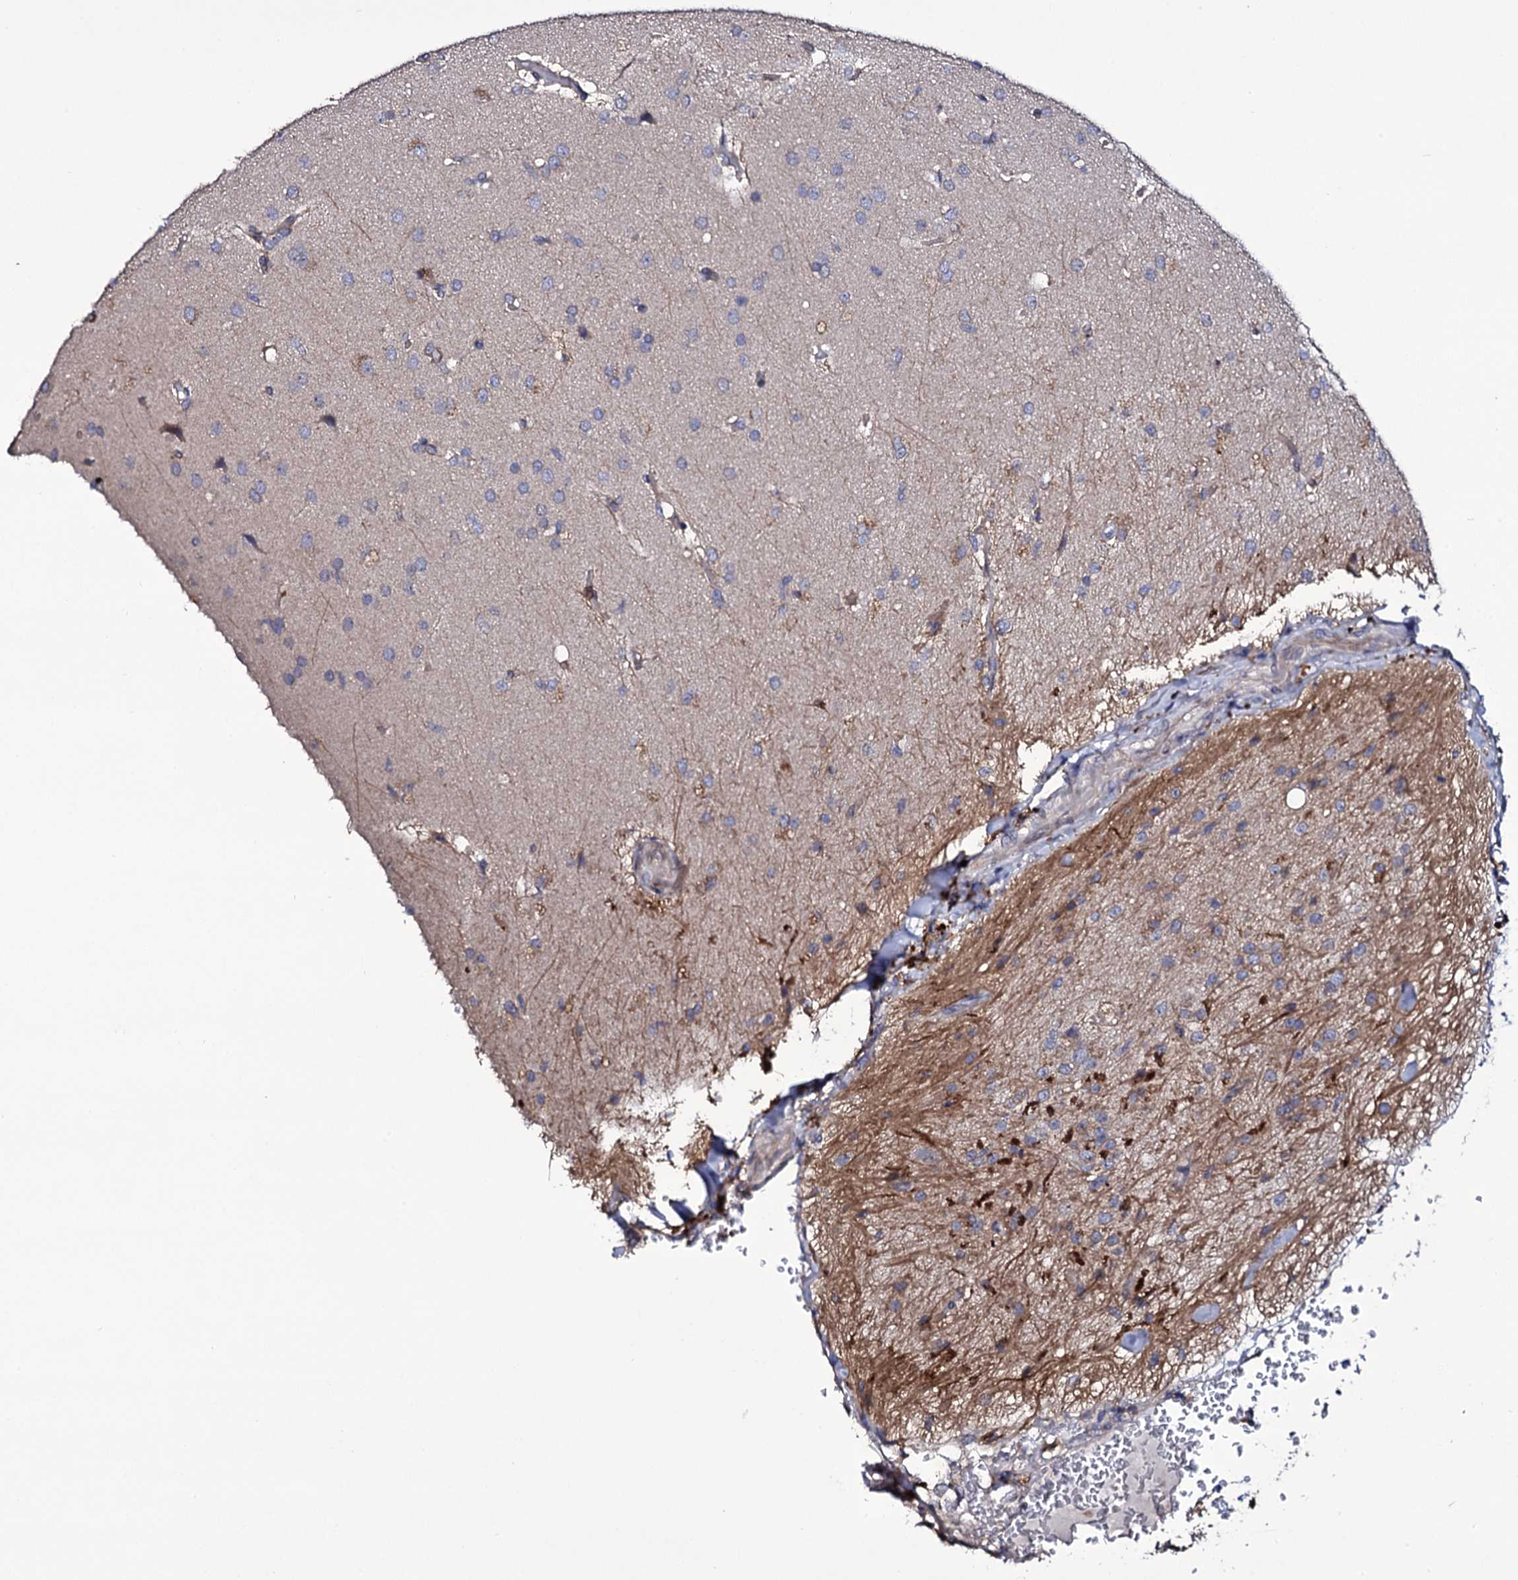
{"staining": {"intensity": "negative", "quantity": "none", "location": "none"}, "tissue": "glioma", "cell_type": "Tumor cells", "image_type": "cancer", "snomed": [{"axis": "morphology", "description": "Glioma, malignant, High grade"}, {"axis": "topography", "description": "Brain"}], "caption": "Glioma stained for a protein using IHC shows no staining tumor cells.", "gene": "TTC23", "patient": {"sex": "female", "age": 74}}